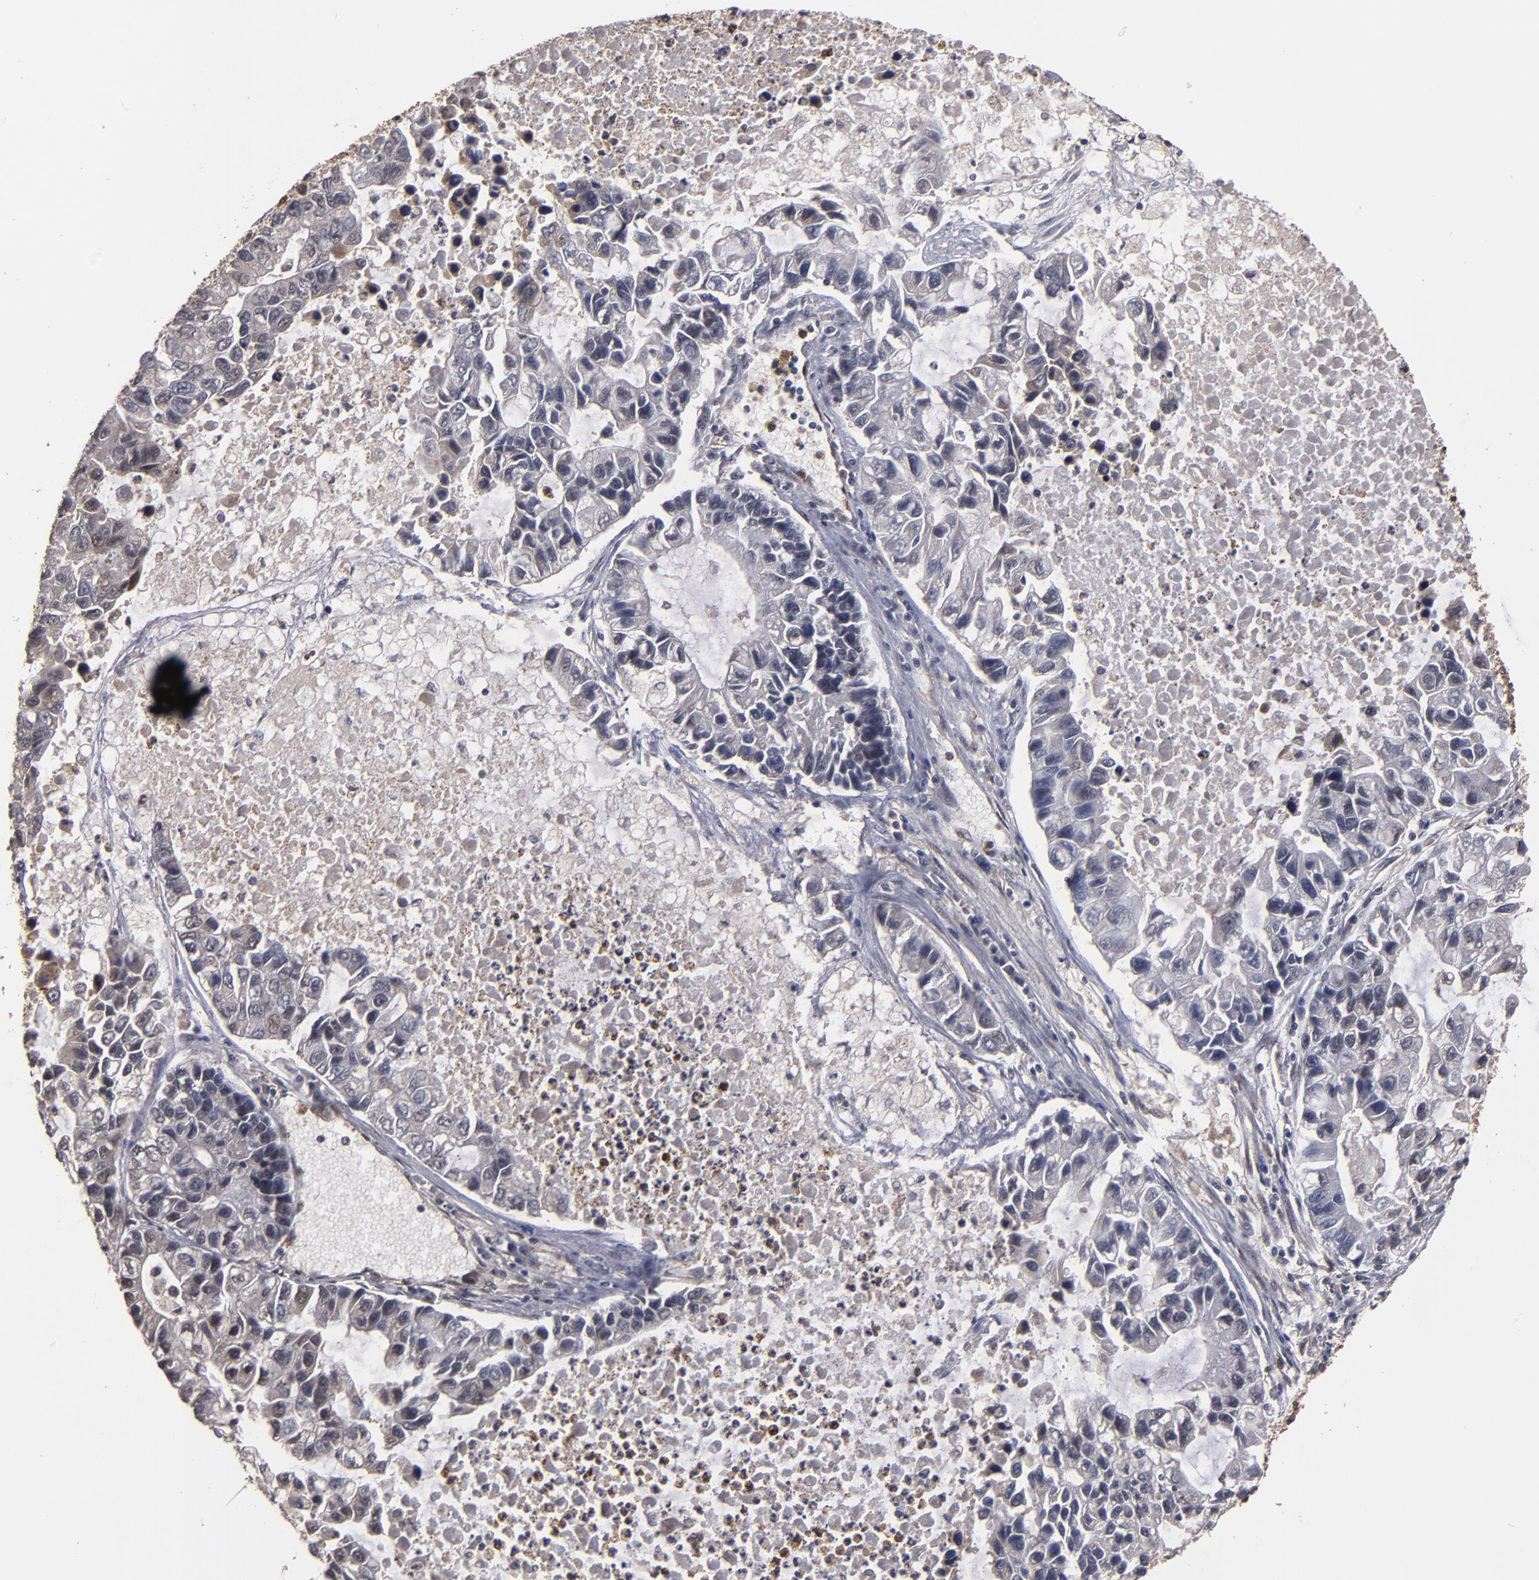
{"staining": {"intensity": "weak", "quantity": "<25%", "location": "cytoplasmic/membranous"}, "tissue": "lung cancer", "cell_type": "Tumor cells", "image_type": "cancer", "snomed": [{"axis": "morphology", "description": "Adenocarcinoma, NOS"}, {"axis": "topography", "description": "Lung"}], "caption": "Immunohistochemistry photomicrograph of neoplastic tissue: adenocarcinoma (lung) stained with DAB (3,3'-diaminobenzidine) exhibits no significant protein positivity in tumor cells.", "gene": "CUL5", "patient": {"sex": "female", "age": 51}}